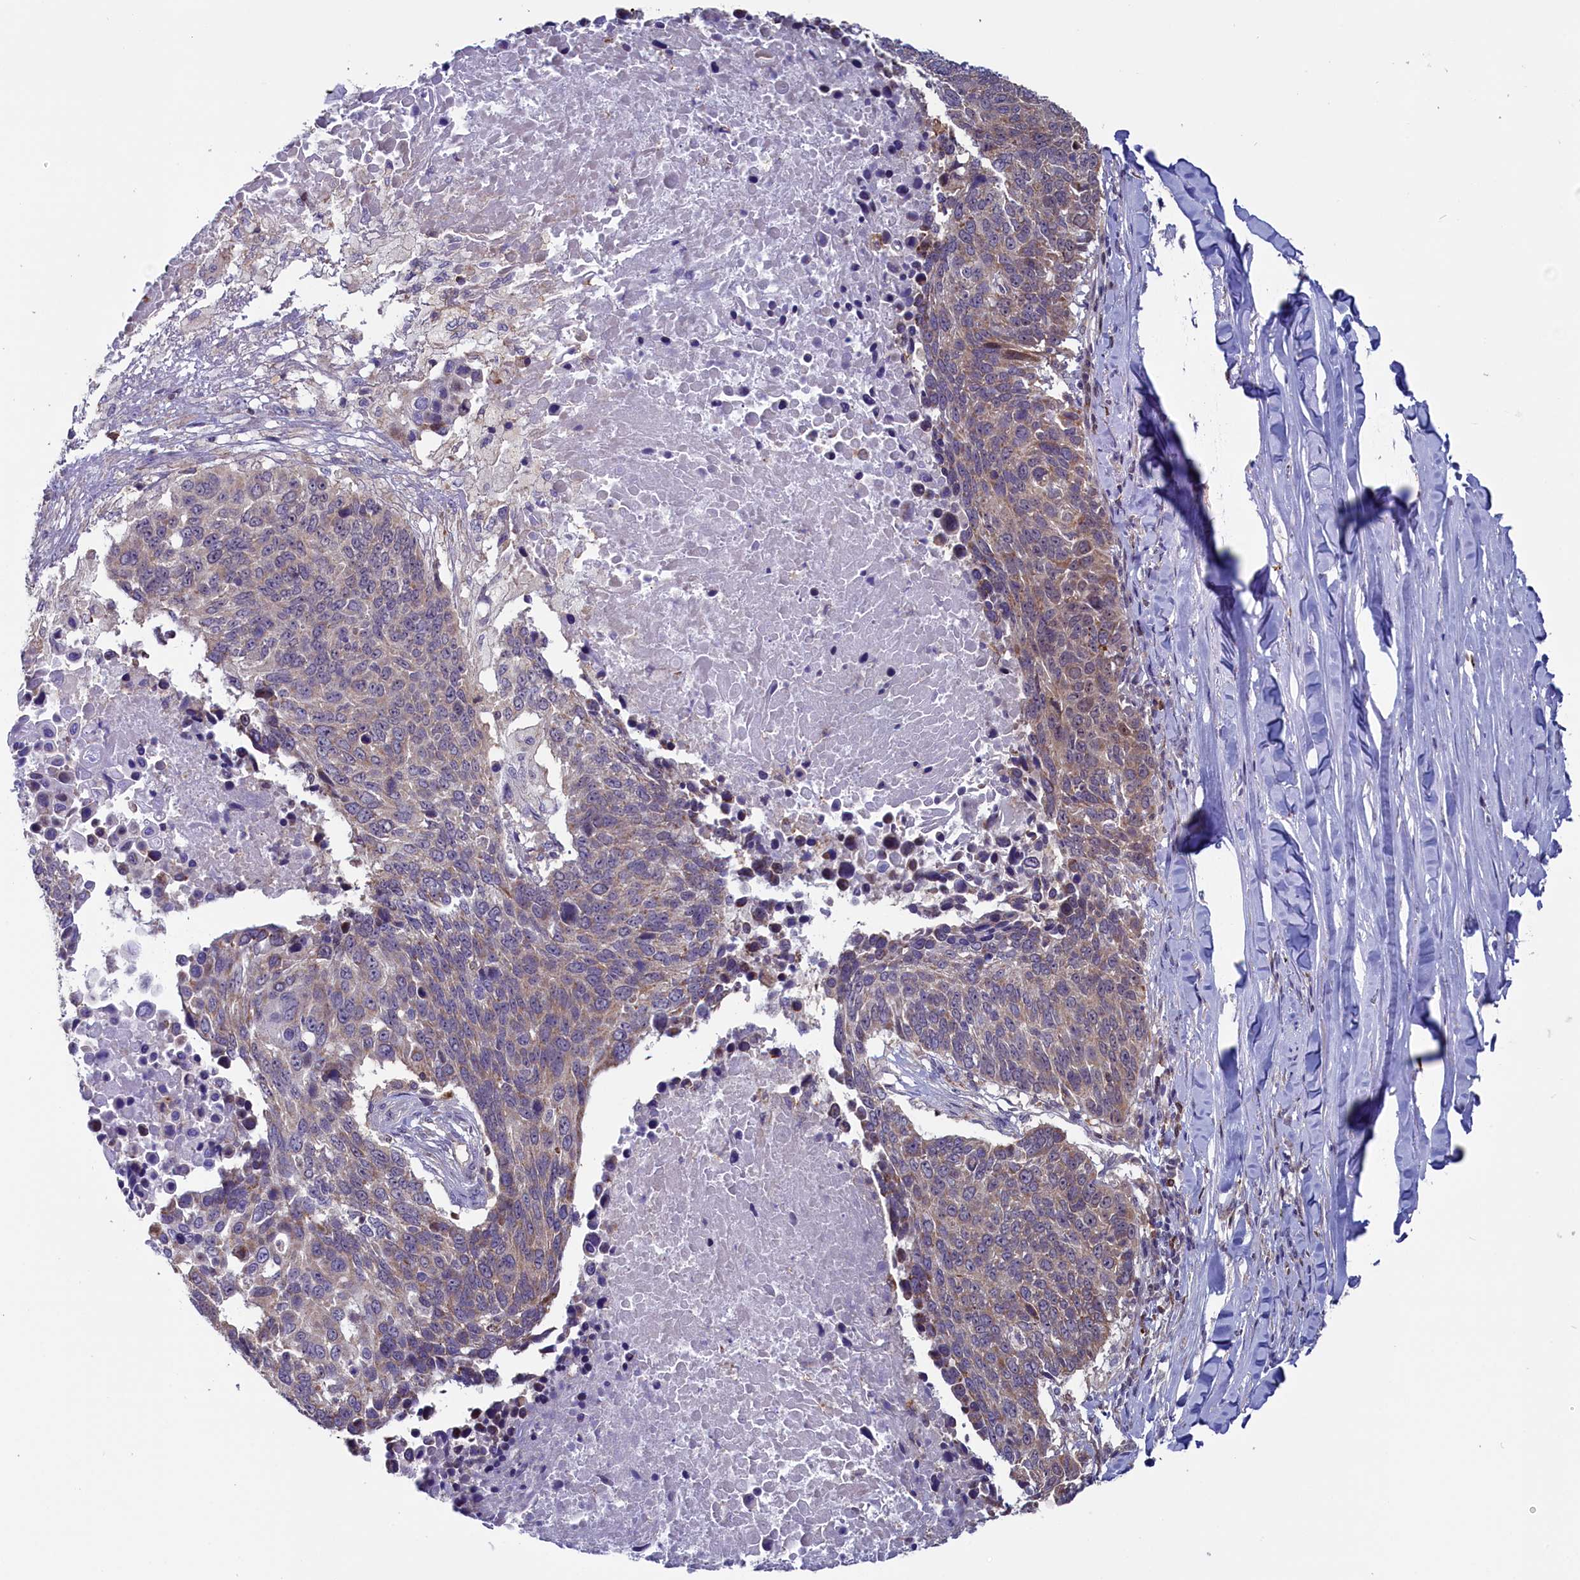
{"staining": {"intensity": "weak", "quantity": "25%-75%", "location": "cytoplasmic/membranous"}, "tissue": "lung cancer", "cell_type": "Tumor cells", "image_type": "cancer", "snomed": [{"axis": "morphology", "description": "Normal tissue, NOS"}, {"axis": "morphology", "description": "Squamous cell carcinoma, NOS"}, {"axis": "topography", "description": "Lymph node"}, {"axis": "topography", "description": "Lung"}], "caption": "Weak cytoplasmic/membranous positivity is seen in approximately 25%-75% of tumor cells in lung squamous cell carcinoma.", "gene": "CIAPIN1", "patient": {"sex": "male", "age": 66}}